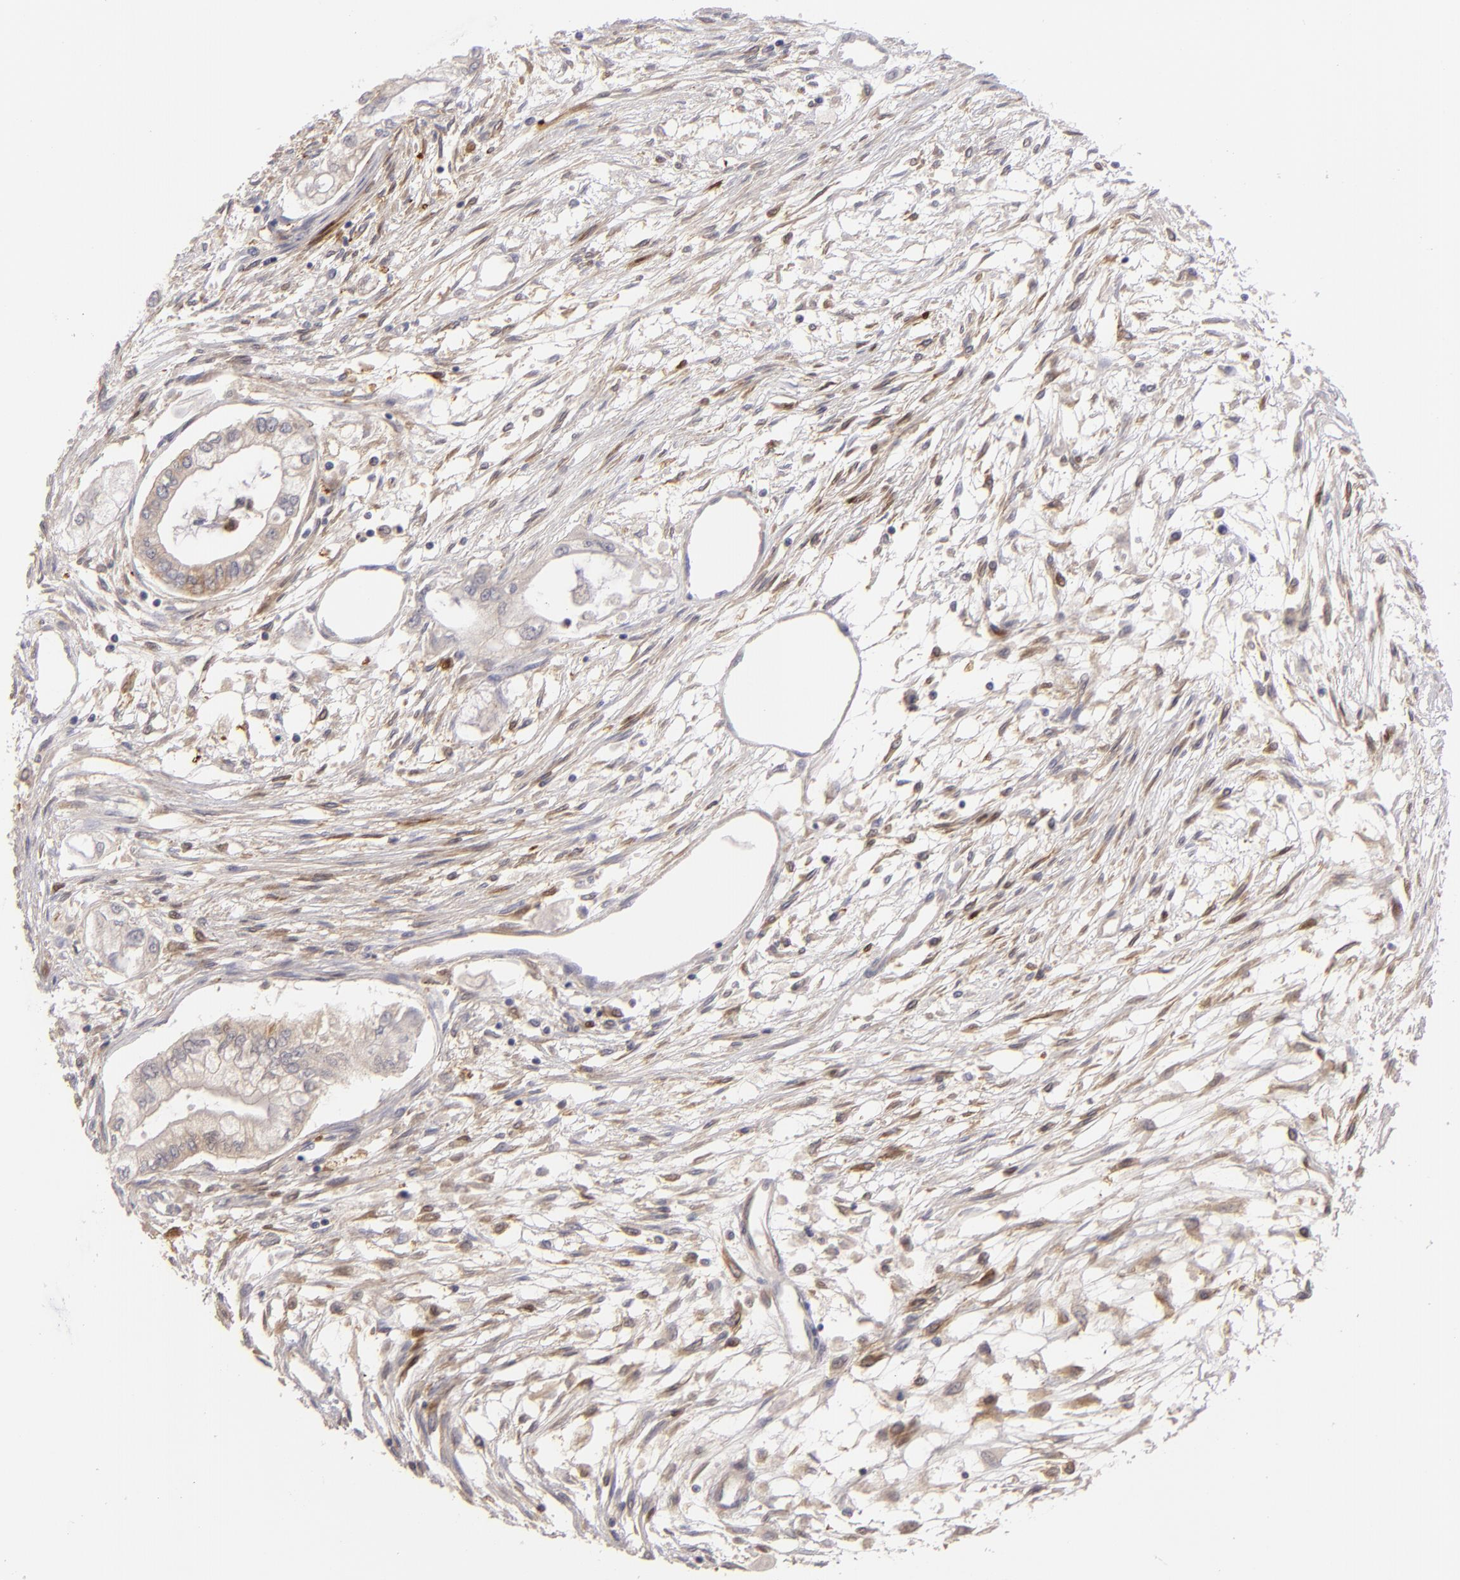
{"staining": {"intensity": "moderate", "quantity": ">75%", "location": "cytoplasmic/membranous"}, "tissue": "pancreatic cancer", "cell_type": "Tumor cells", "image_type": "cancer", "snomed": [{"axis": "morphology", "description": "Adenocarcinoma, NOS"}, {"axis": "topography", "description": "Pancreas"}], "caption": "A photomicrograph showing moderate cytoplasmic/membranous positivity in about >75% of tumor cells in pancreatic adenocarcinoma, as visualized by brown immunohistochemical staining.", "gene": "MMP10", "patient": {"sex": "male", "age": 79}}